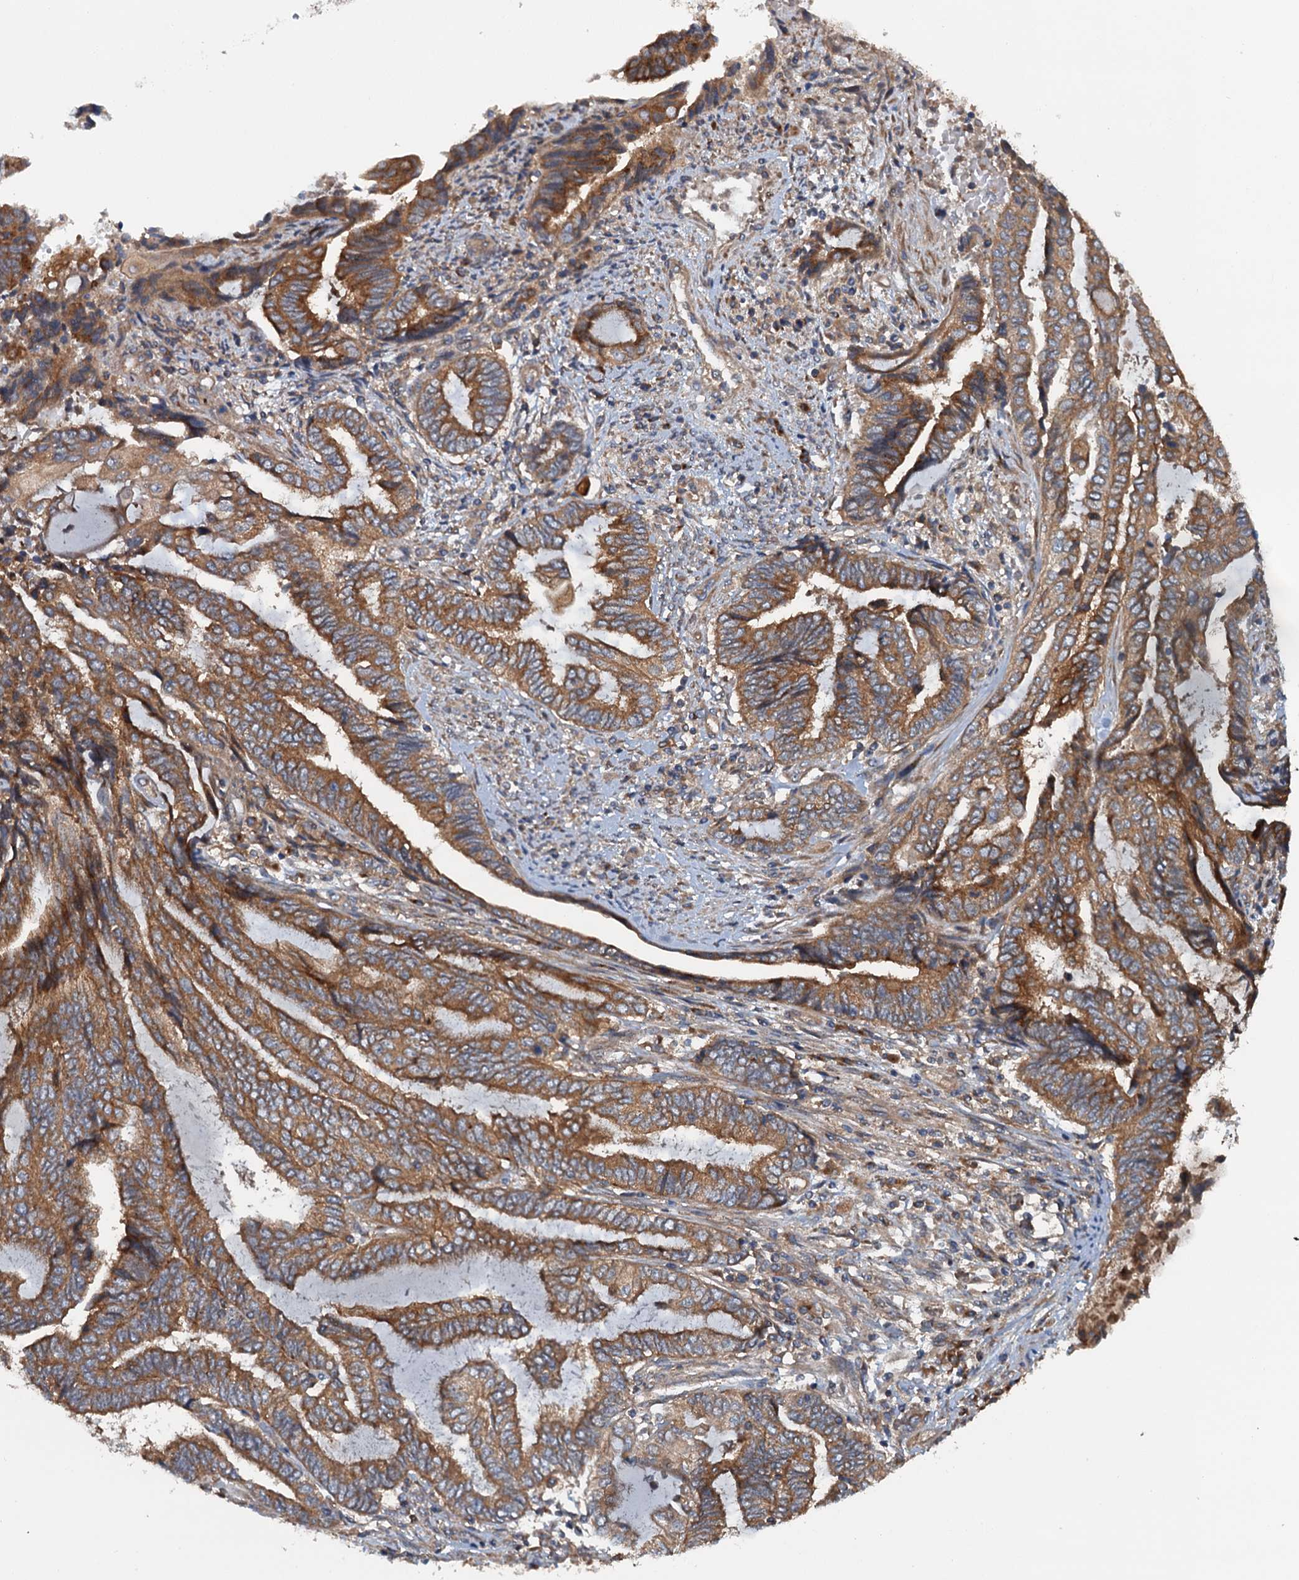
{"staining": {"intensity": "moderate", "quantity": ">75%", "location": "cytoplasmic/membranous"}, "tissue": "endometrial cancer", "cell_type": "Tumor cells", "image_type": "cancer", "snomed": [{"axis": "morphology", "description": "Adenocarcinoma, NOS"}, {"axis": "topography", "description": "Uterus"}, {"axis": "topography", "description": "Endometrium"}], "caption": "Immunohistochemistry (IHC) (DAB) staining of adenocarcinoma (endometrial) exhibits moderate cytoplasmic/membranous protein expression in approximately >75% of tumor cells.", "gene": "COG3", "patient": {"sex": "female", "age": 70}}